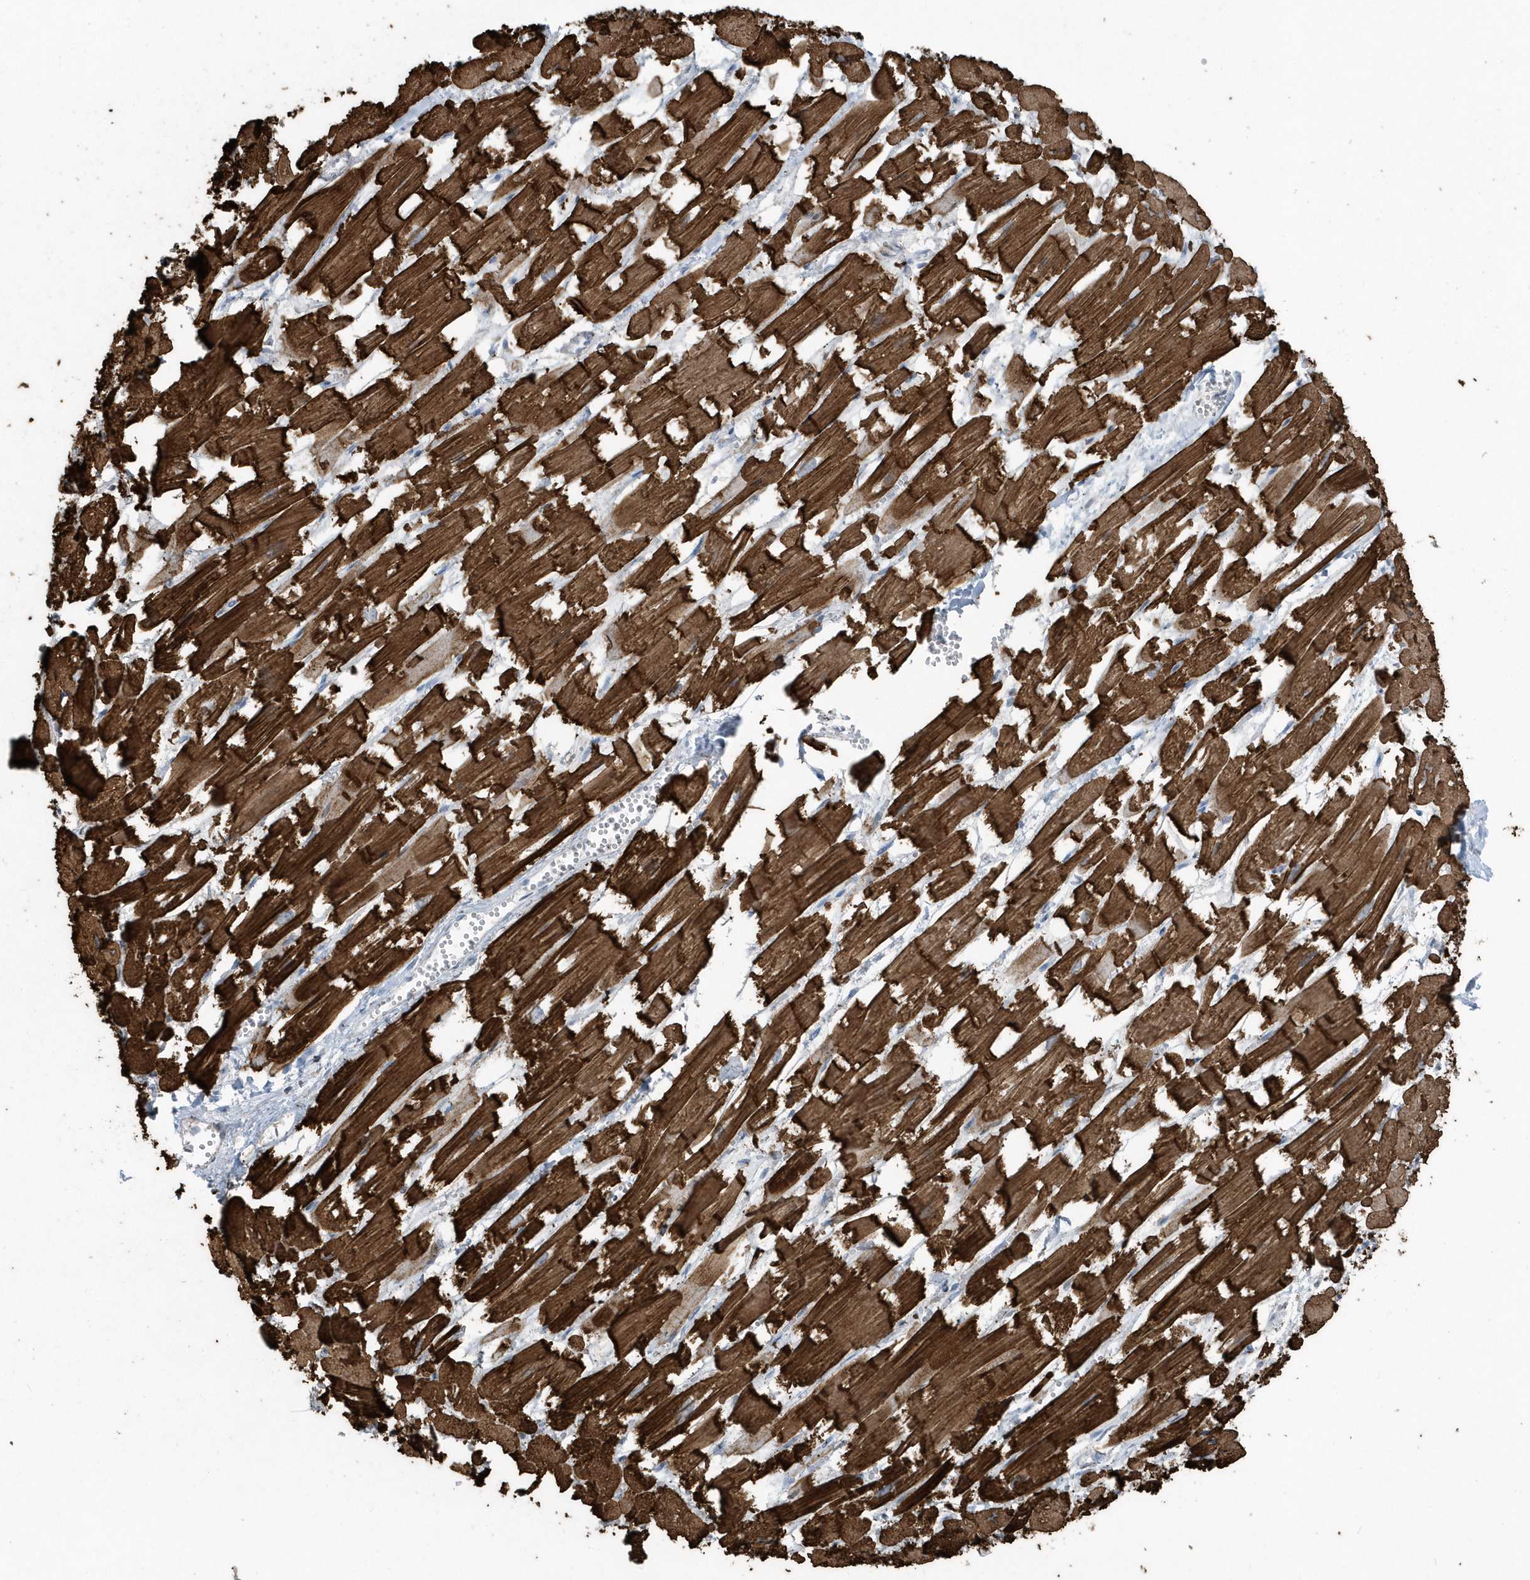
{"staining": {"intensity": "strong", "quantity": ">75%", "location": "cytoplasmic/membranous"}, "tissue": "heart muscle", "cell_type": "Cardiomyocytes", "image_type": "normal", "snomed": [{"axis": "morphology", "description": "Normal tissue, NOS"}, {"axis": "topography", "description": "Heart"}], "caption": "Brown immunohistochemical staining in normal heart muscle displays strong cytoplasmic/membranous positivity in about >75% of cardiomyocytes.", "gene": "ACTC1", "patient": {"sex": "male", "age": 54}}